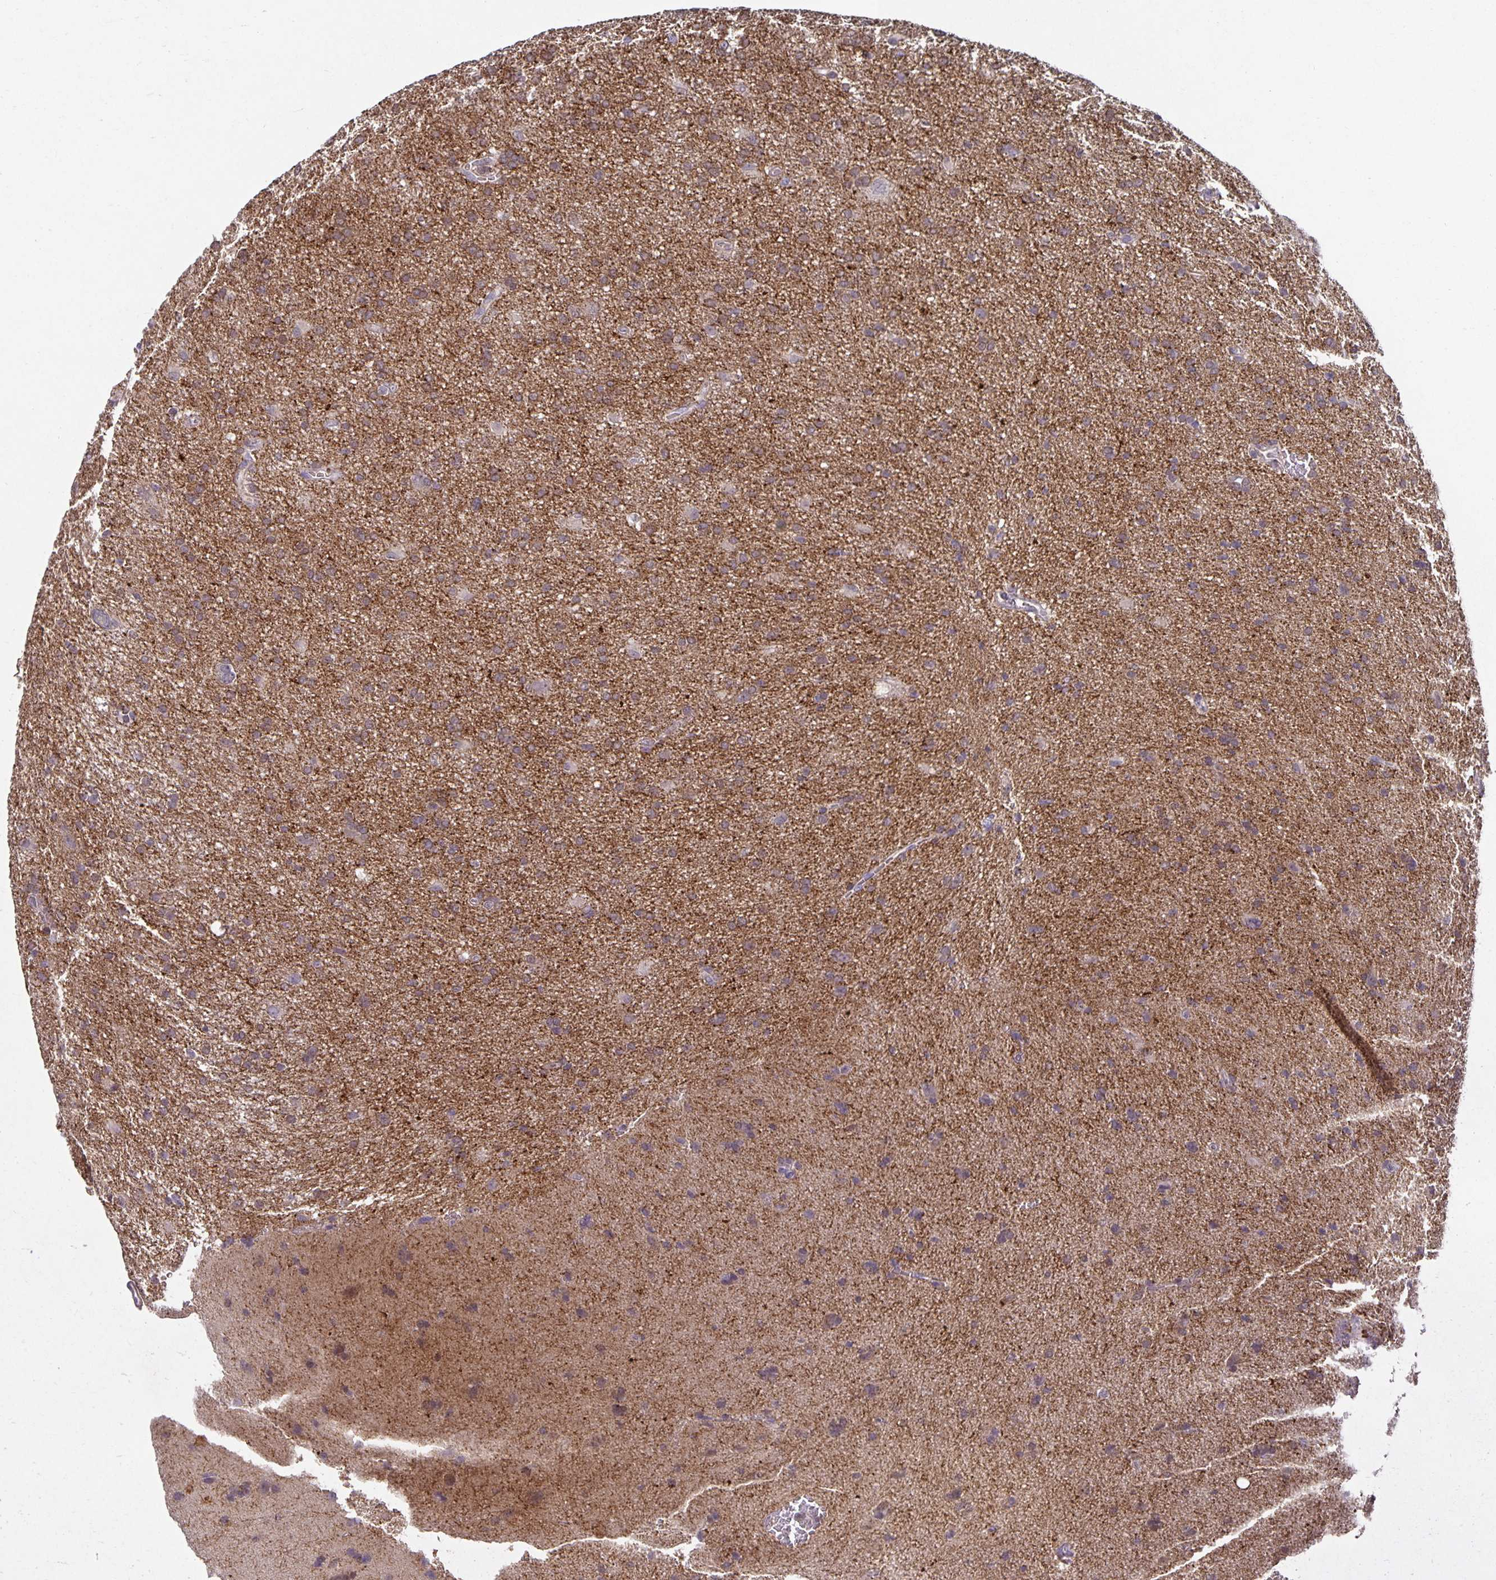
{"staining": {"intensity": "weak", "quantity": "25%-75%", "location": "cytoplasmic/membranous"}, "tissue": "glioma", "cell_type": "Tumor cells", "image_type": "cancer", "snomed": [{"axis": "morphology", "description": "Glioma, malignant, Low grade"}, {"axis": "topography", "description": "Brain"}], "caption": "The immunohistochemical stain shows weak cytoplasmic/membranous staining in tumor cells of glioma tissue.", "gene": "HEPN1", "patient": {"sex": "male", "age": 66}}